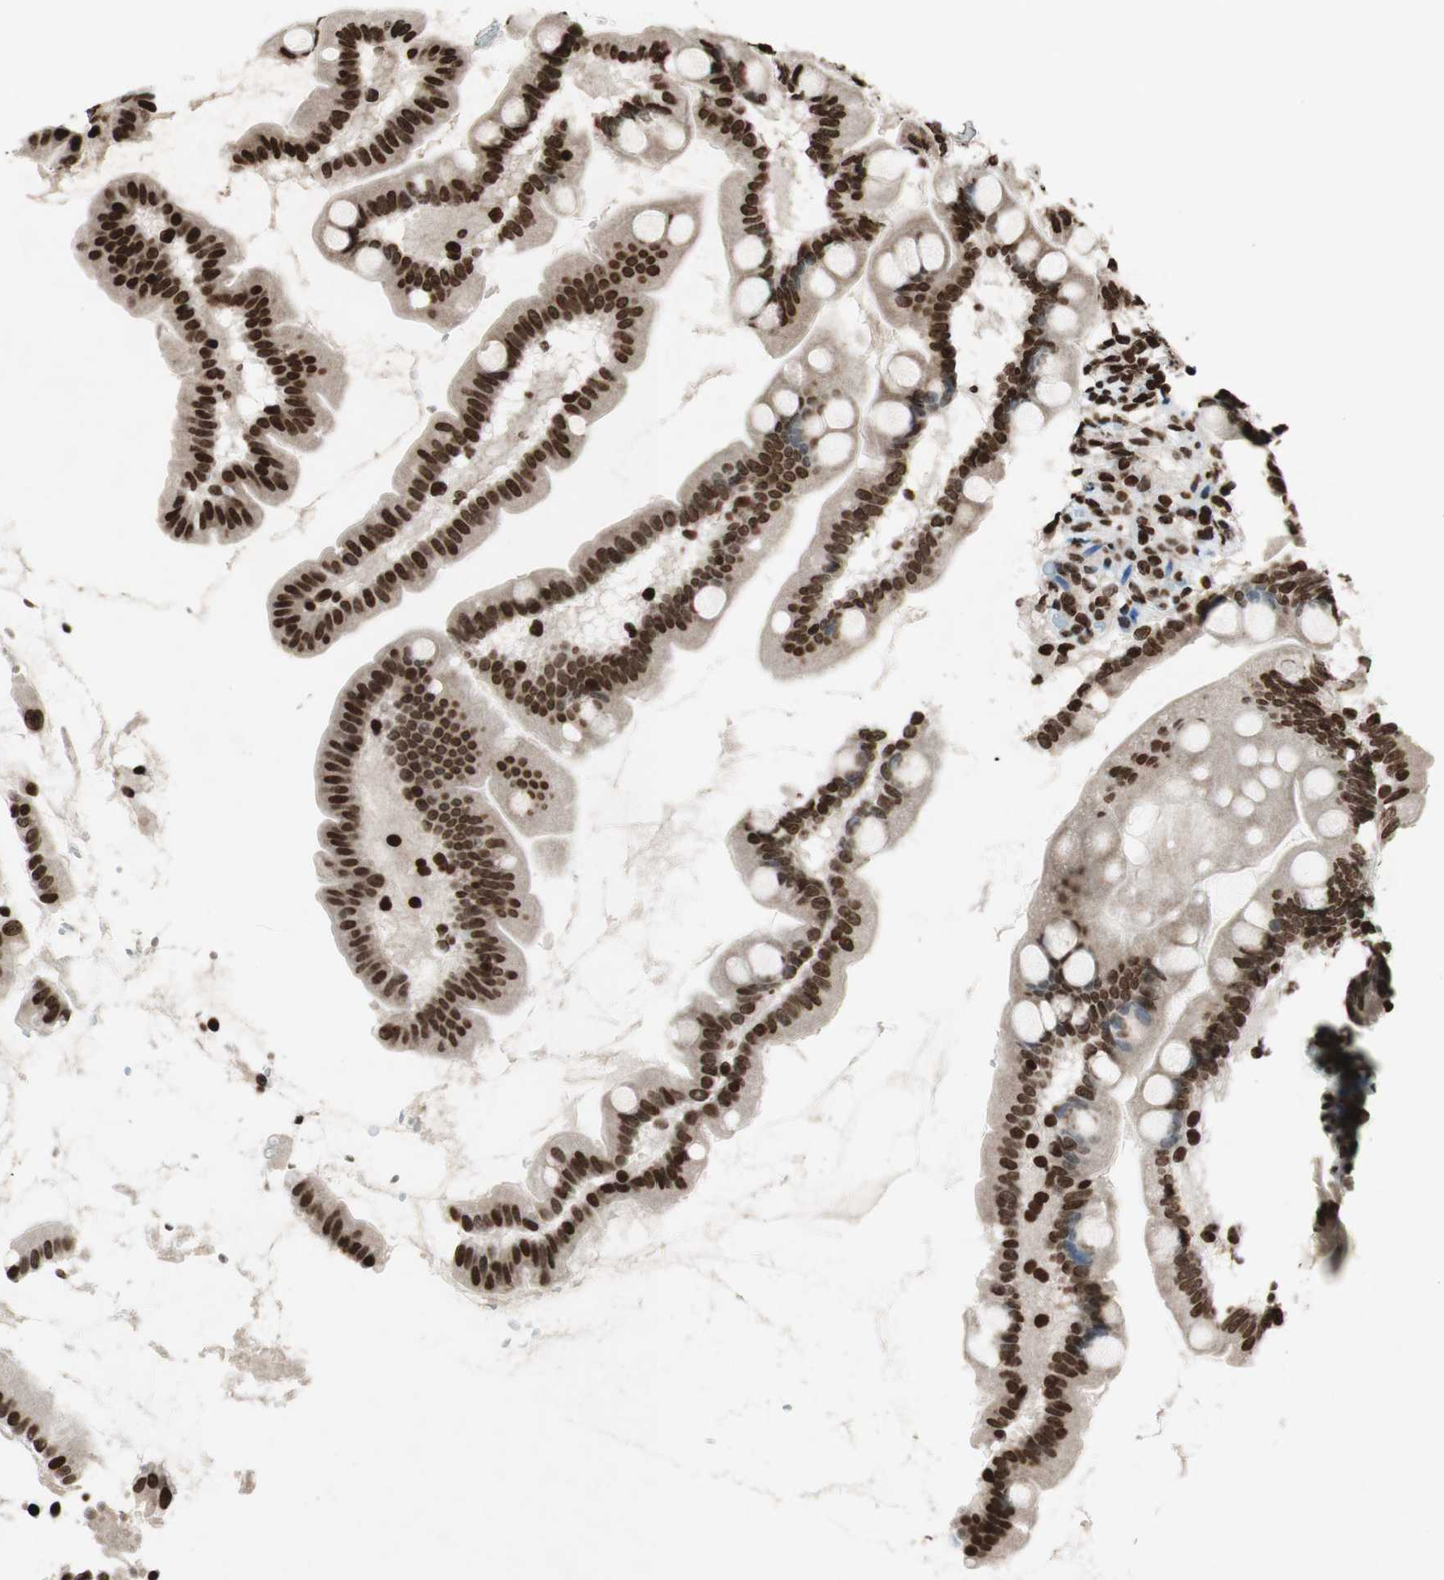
{"staining": {"intensity": "strong", "quantity": ">75%", "location": "nuclear"}, "tissue": "small intestine", "cell_type": "Glandular cells", "image_type": "normal", "snomed": [{"axis": "morphology", "description": "Normal tissue, NOS"}, {"axis": "topography", "description": "Small intestine"}], "caption": "Immunohistochemical staining of normal small intestine displays >75% levels of strong nuclear protein staining in approximately >75% of glandular cells.", "gene": "NCOA3", "patient": {"sex": "female", "age": 56}}